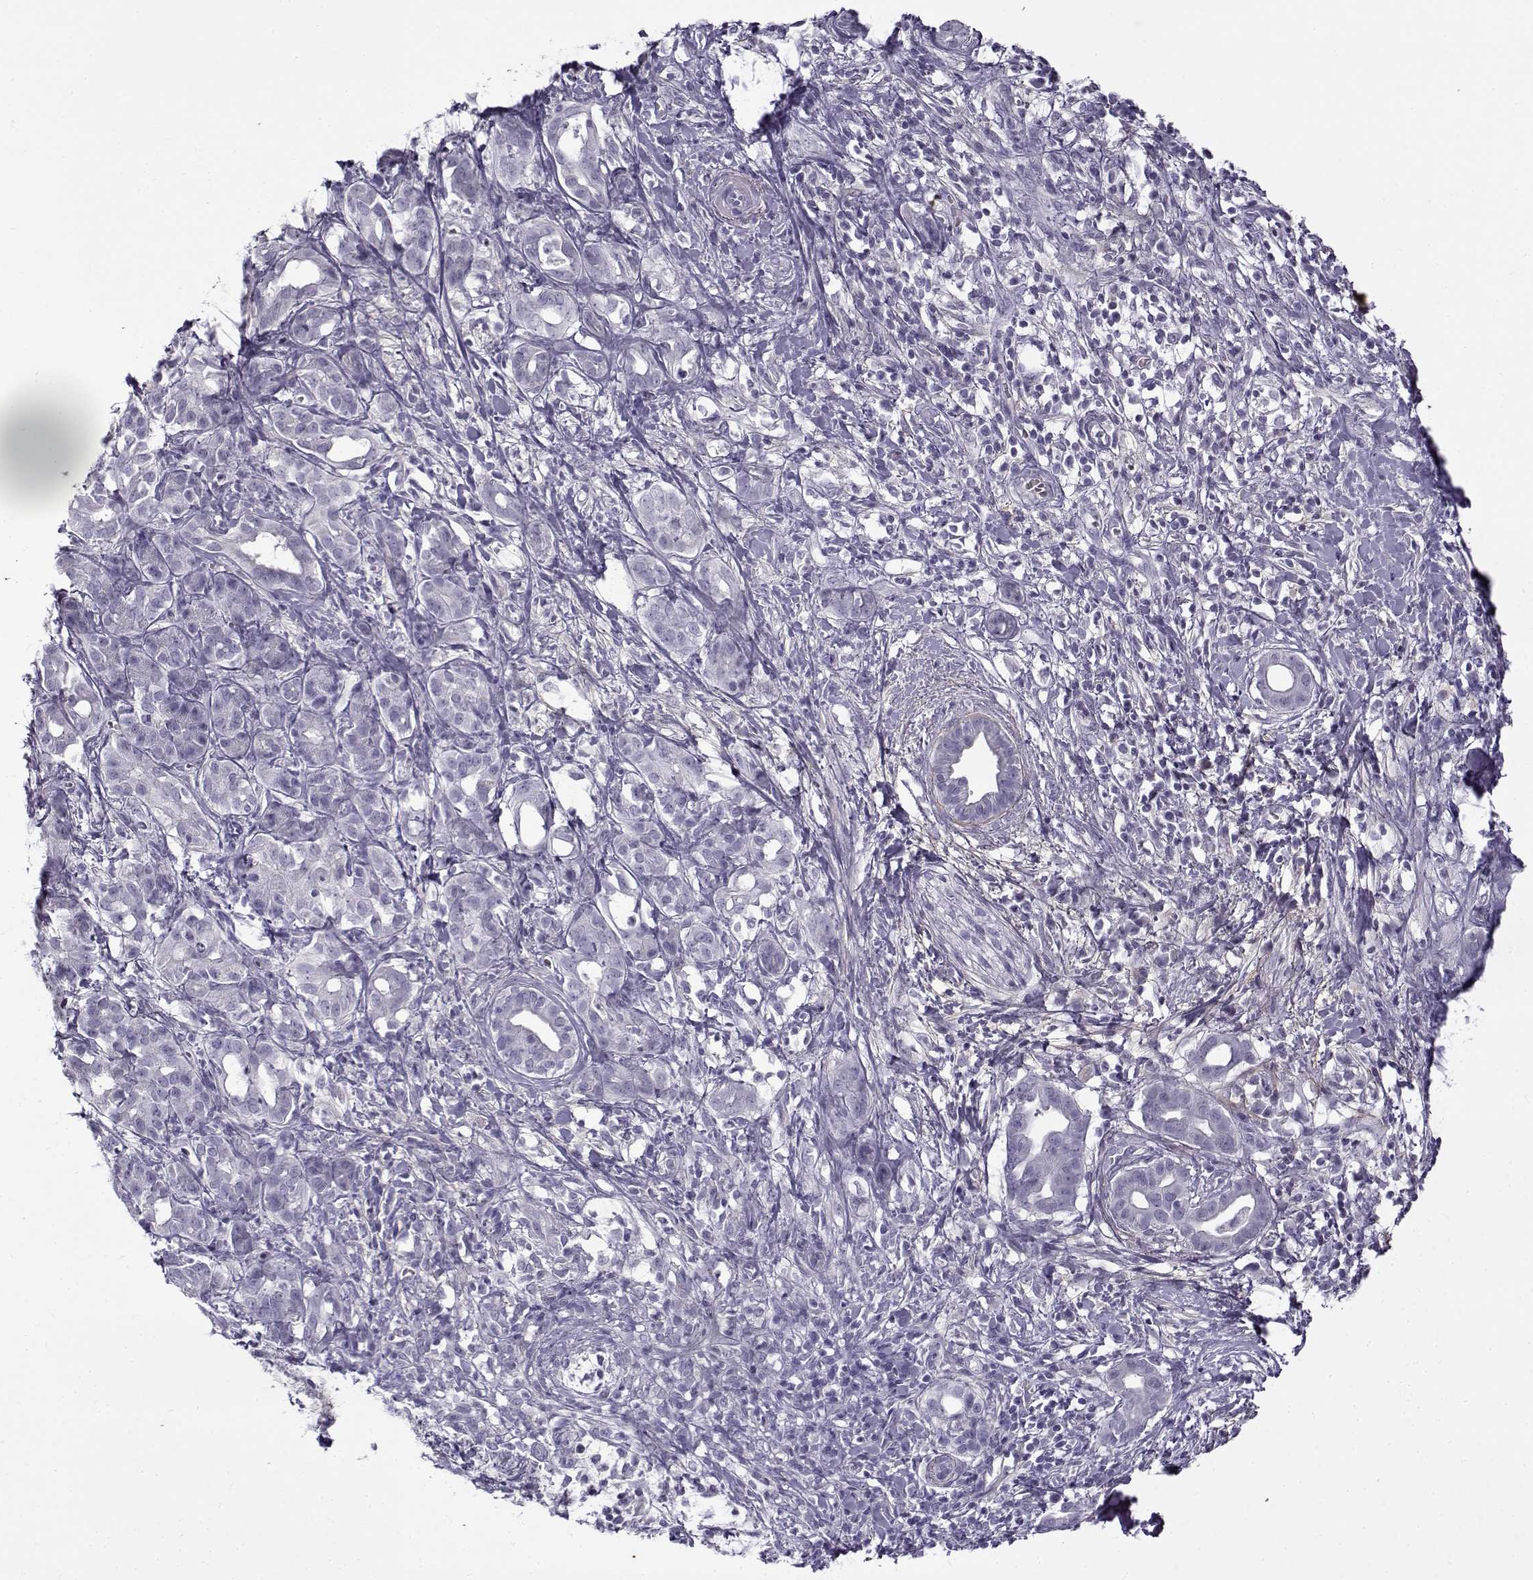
{"staining": {"intensity": "negative", "quantity": "none", "location": "none"}, "tissue": "pancreatic cancer", "cell_type": "Tumor cells", "image_type": "cancer", "snomed": [{"axis": "morphology", "description": "Adenocarcinoma, NOS"}, {"axis": "topography", "description": "Pancreas"}], "caption": "Tumor cells are negative for brown protein staining in pancreatic cancer. (DAB immunohistochemistry (IHC) visualized using brightfield microscopy, high magnification).", "gene": "GTSF1L", "patient": {"sex": "male", "age": 61}}